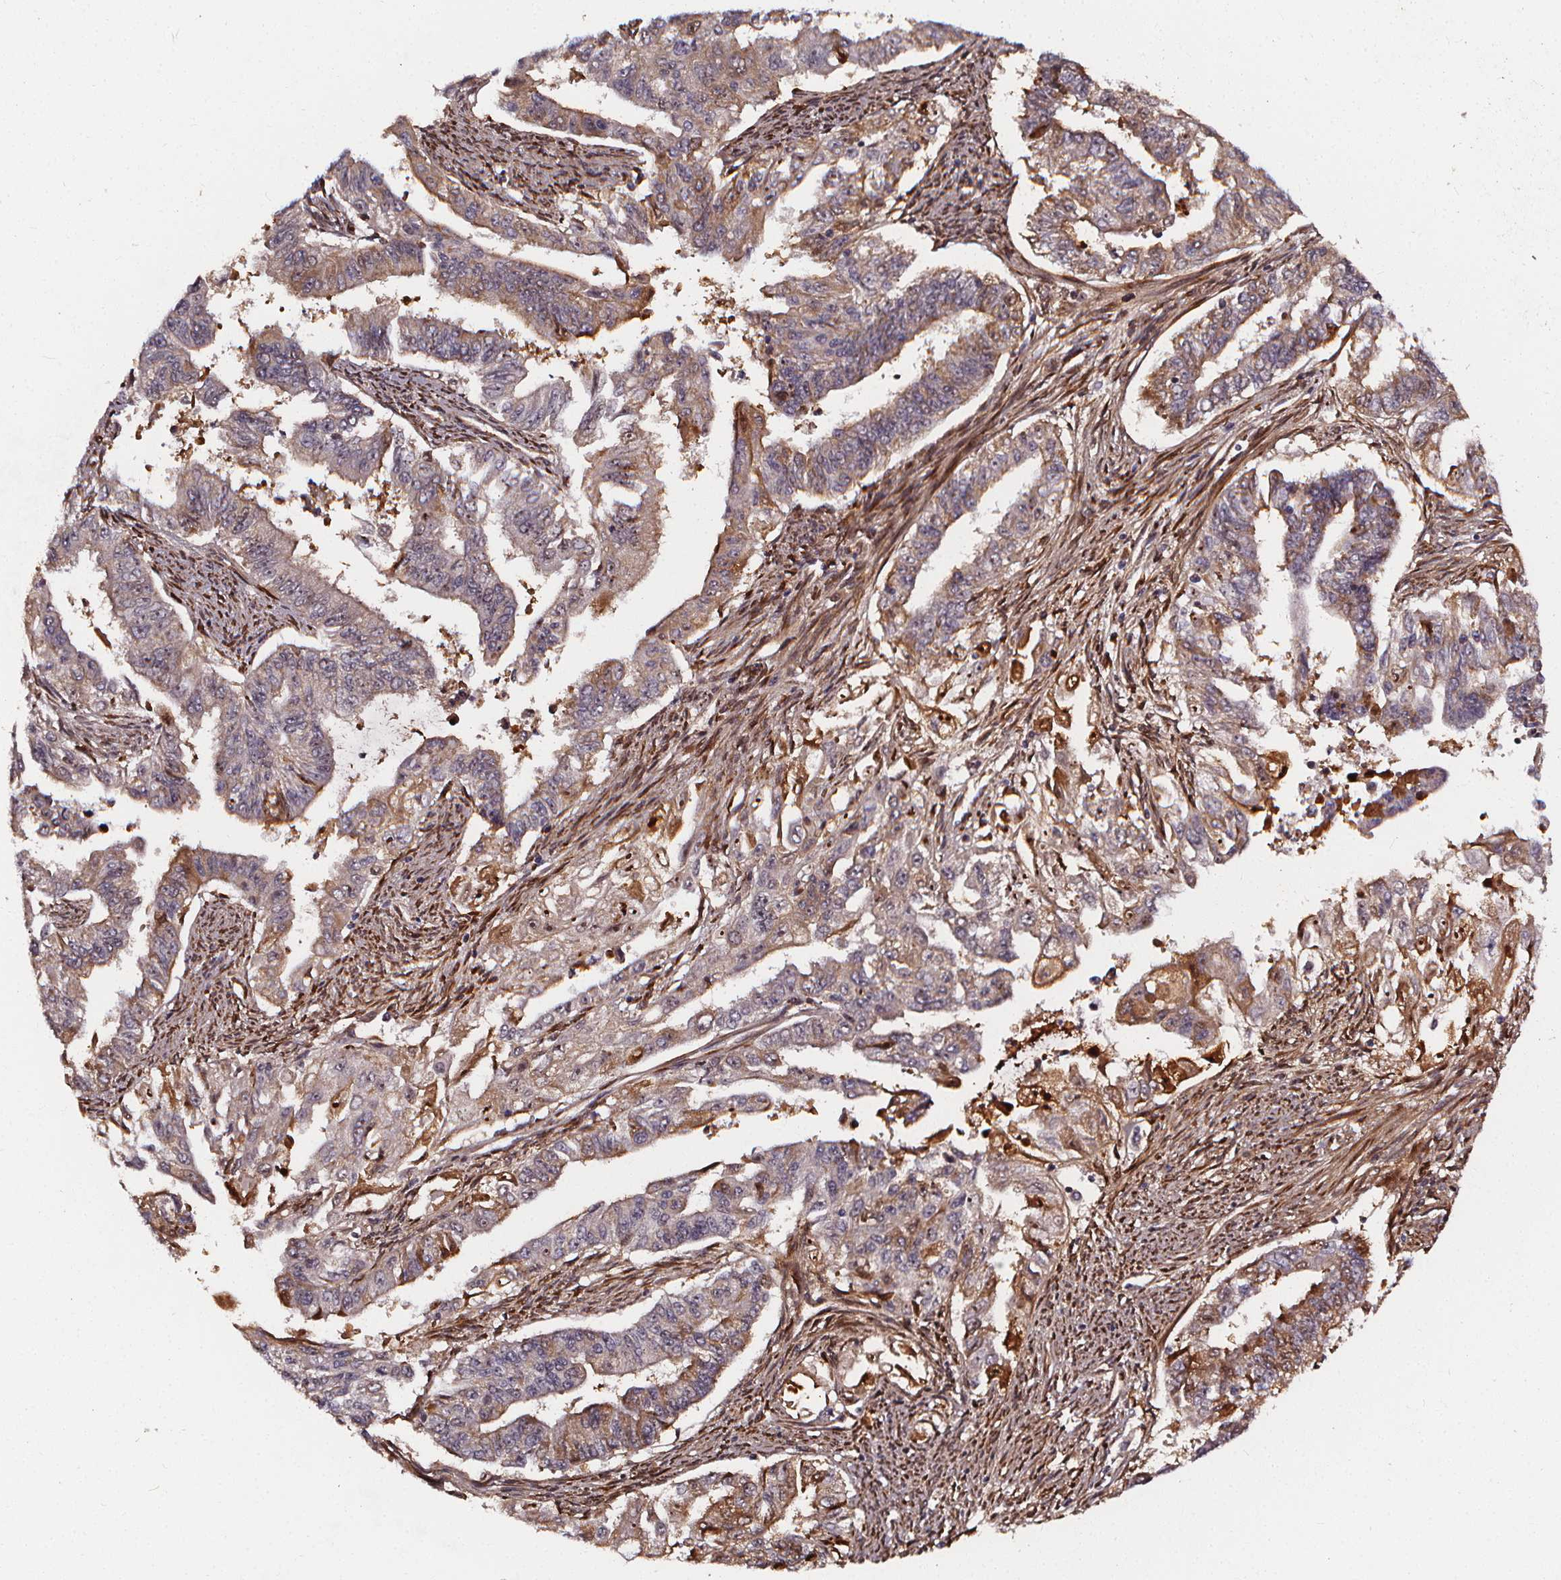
{"staining": {"intensity": "weak", "quantity": "25%-75%", "location": "cytoplasmic/membranous"}, "tissue": "endometrial cancer", "cell_type": "Tumor cells", "image_type": "cancer", "snomed": [{"axis": "morphology", "description": "Adenocarcinoma, NOS"}, {"axis": "topography", "description": "Uterus"}], "caption": "Adenocarcinoma (endometrial) was stained to show a protein in brown. There is low levels of weak cytoplasmic/membranous staining in approximately 25%-75% of tumor cells. (DAB (3,3'-diaminobenzidine) = brown stain, brightfield microscopy at high magnification).", "gene": "AEBP1", "patient": {"sex": "female", "age": 59}}